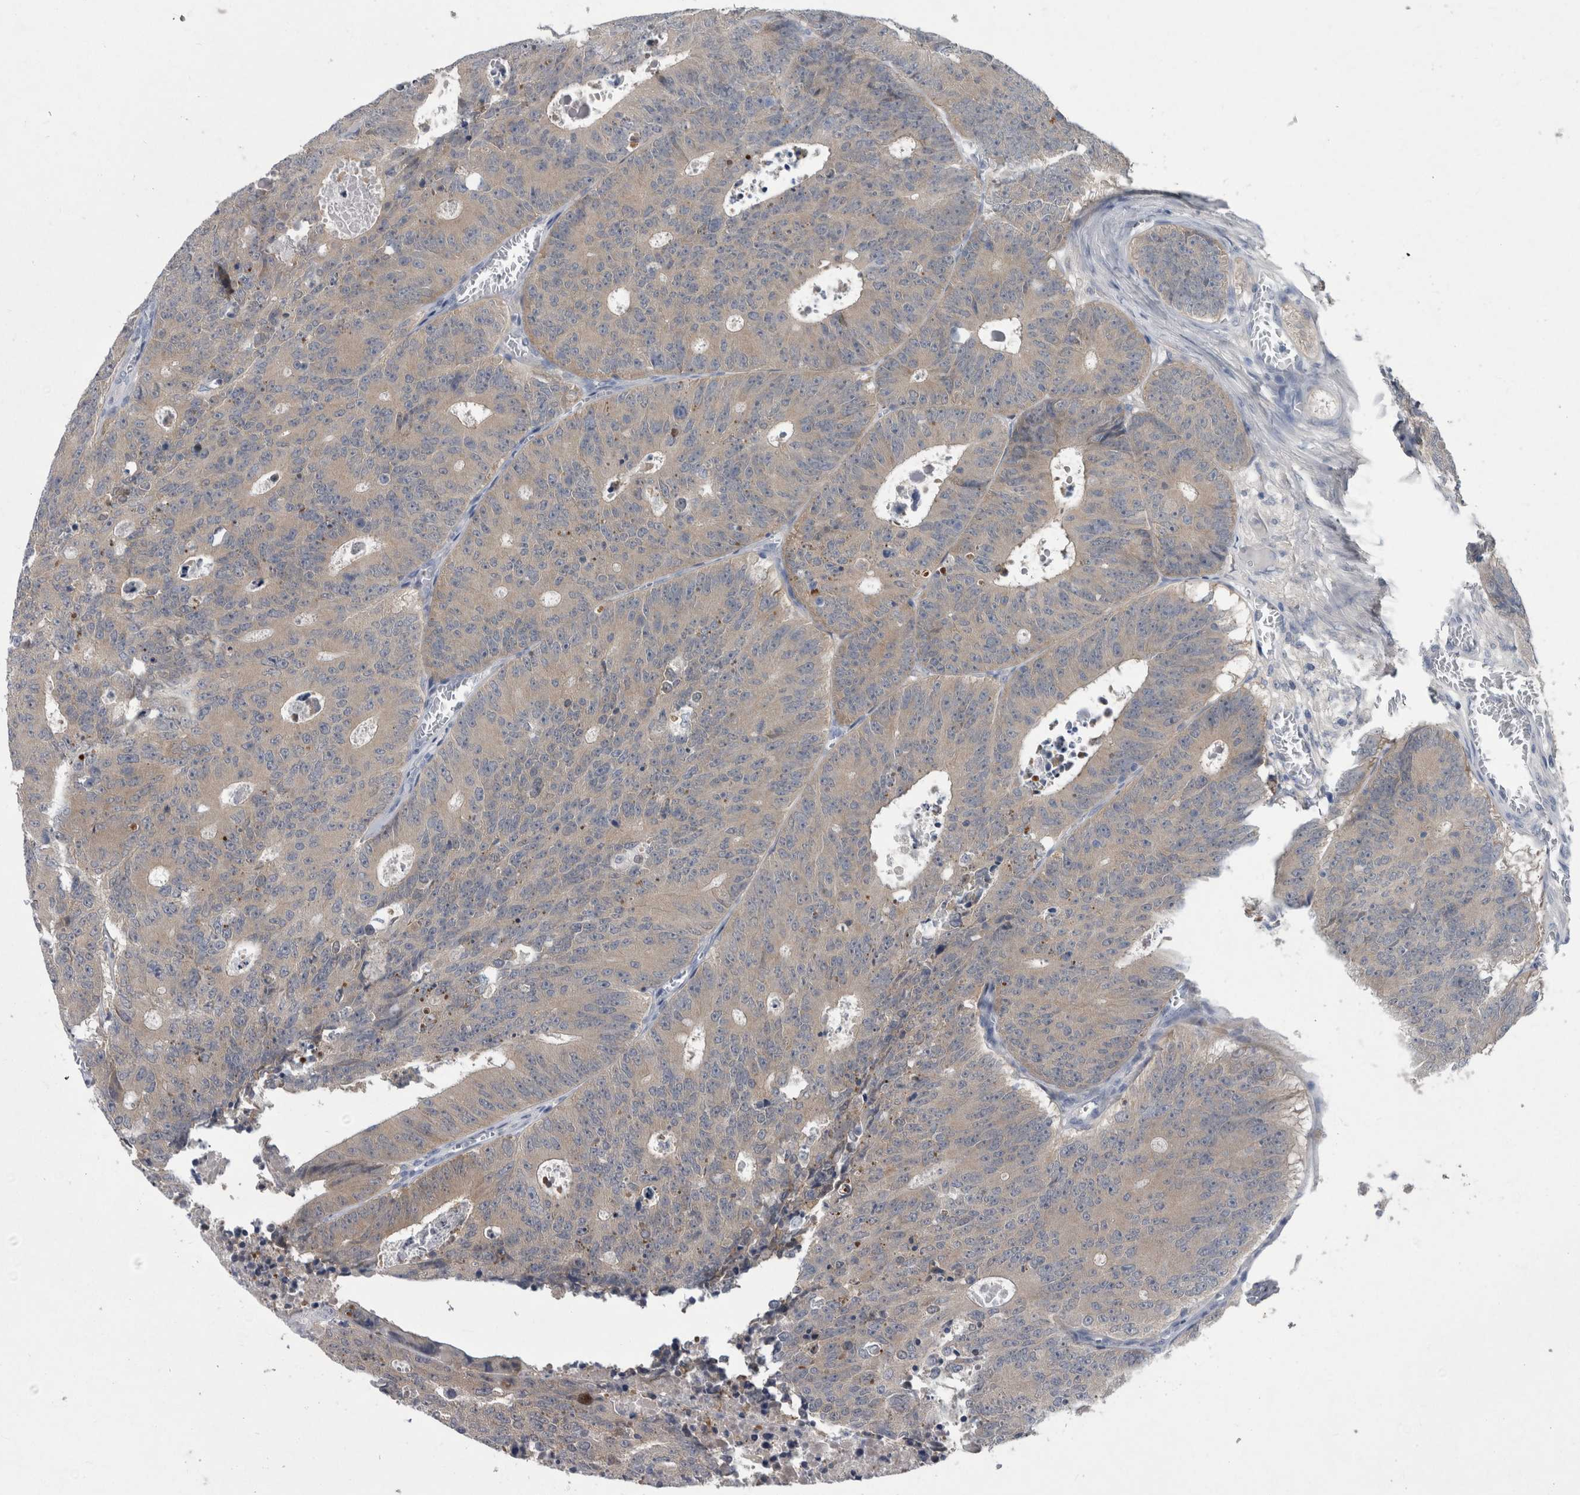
{"staining": {"intensity": "weak", "quantity": "25%-75%", "location": "none"}, "tissue": "colorectal cancer", "cell_type": "Tumor cells", "image_type": "cancer", "snomed": [{"axis": "morphology", "description": "Adenocarcinoma, NOS"}, {"axis": "topography", "description": "Colon"}], "caption": "A brown stain highlights weak None staining of a protein in adenocarcinoma (colorectal) tumor cells.", "gene": "FAM83H", "patient": {"sex": "male", "age": 87}}